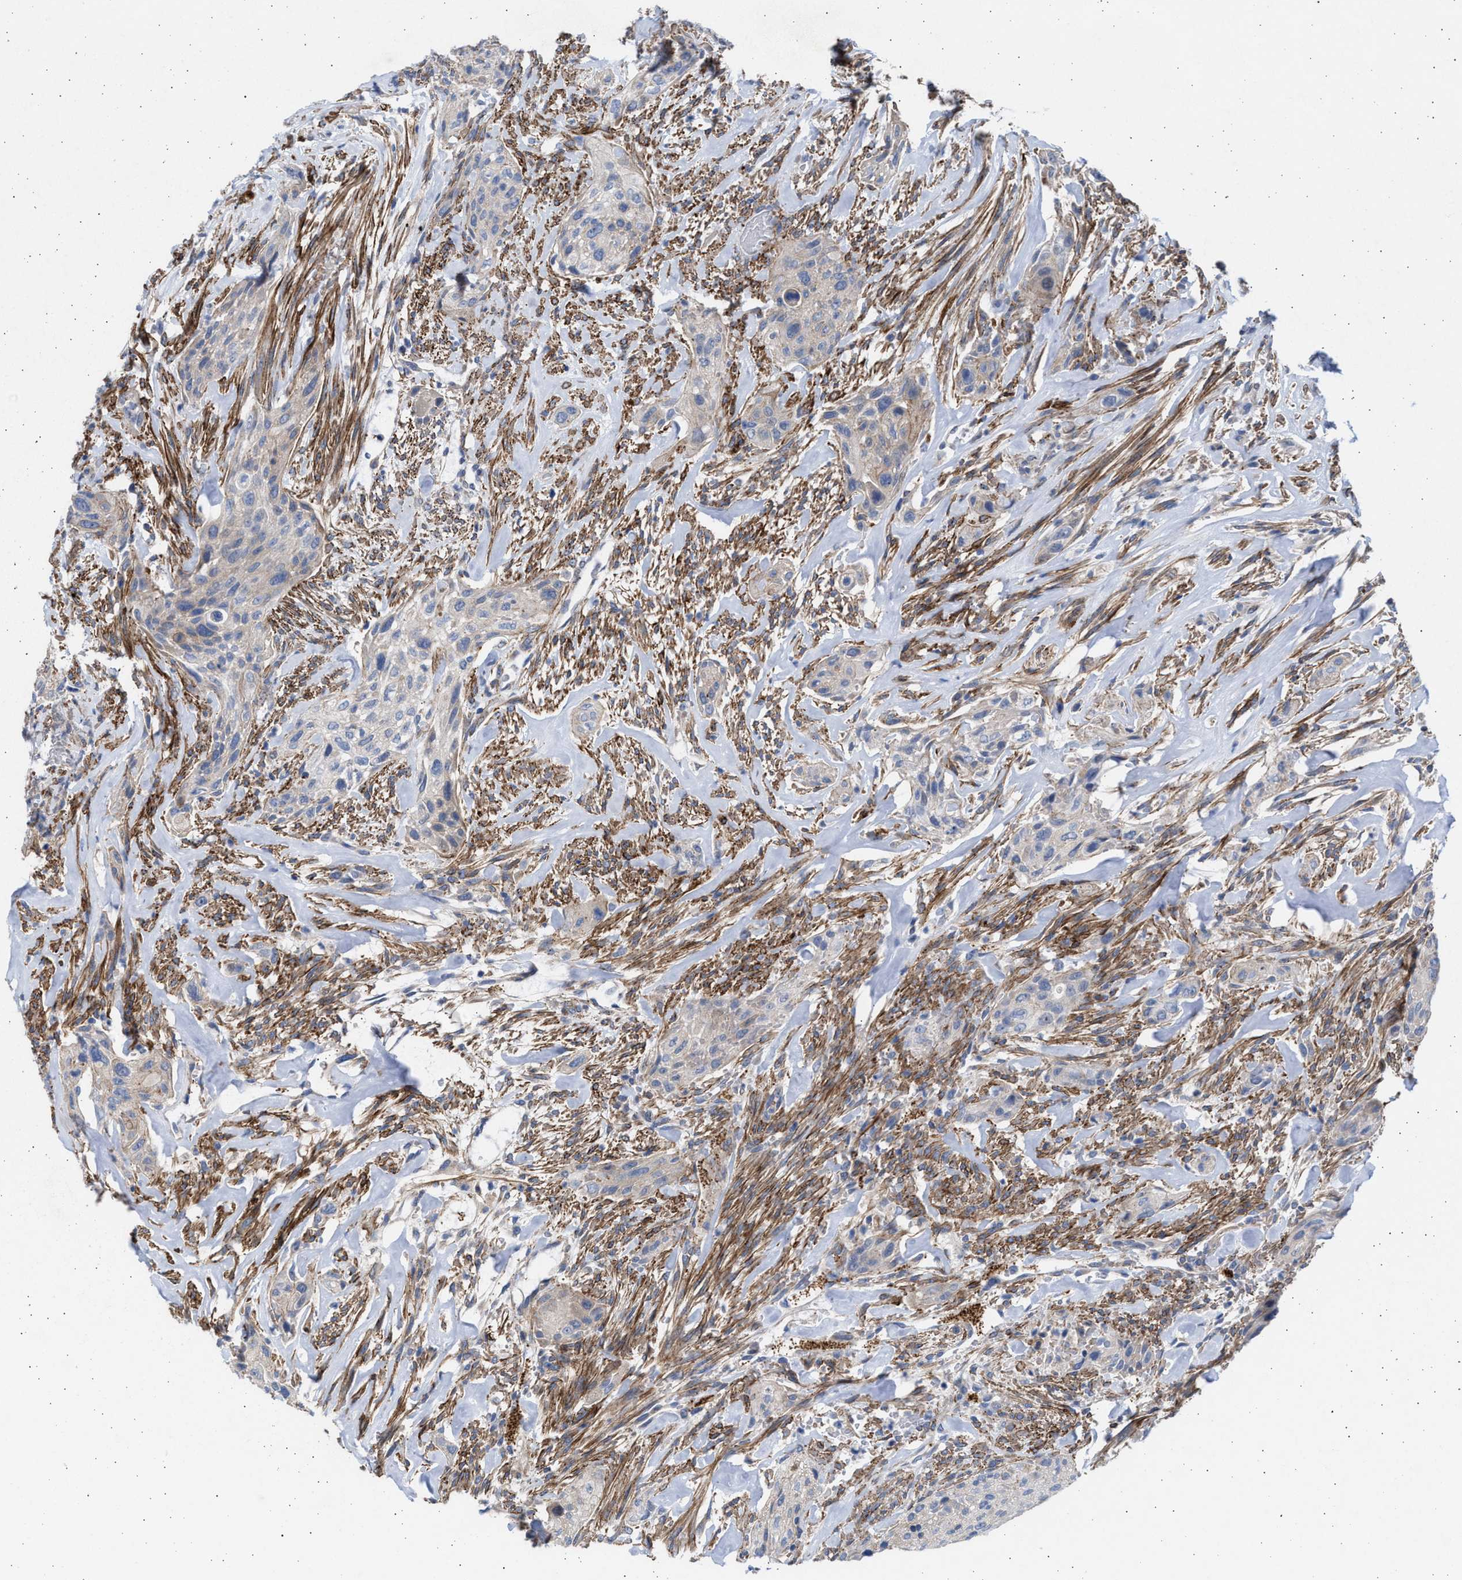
{"staining": {"intensity": "negative", "quantity": "none", "location": "none"}, "tissue": "urothelial cancer", "cell_type": "Tumor cells", "image_type": "cancer", "snomed": [{"axis": "morphology", "description": "Urothelial carcinoma, Low grade"}, {"axis": "morphology", "description": "Urothelial carcinoma, High grade"}, {"axis": "topography", "description": "Urinary bladder"}], "caption": "This photomicrograph is of urothelial cancer stained with immunohistochemistry to label a protein in brown with the nuclei are counter-stained blue. There is no staining in tumor cells.", "gene": "NBR1", "patient": {"sex": "male", "age": 35}}